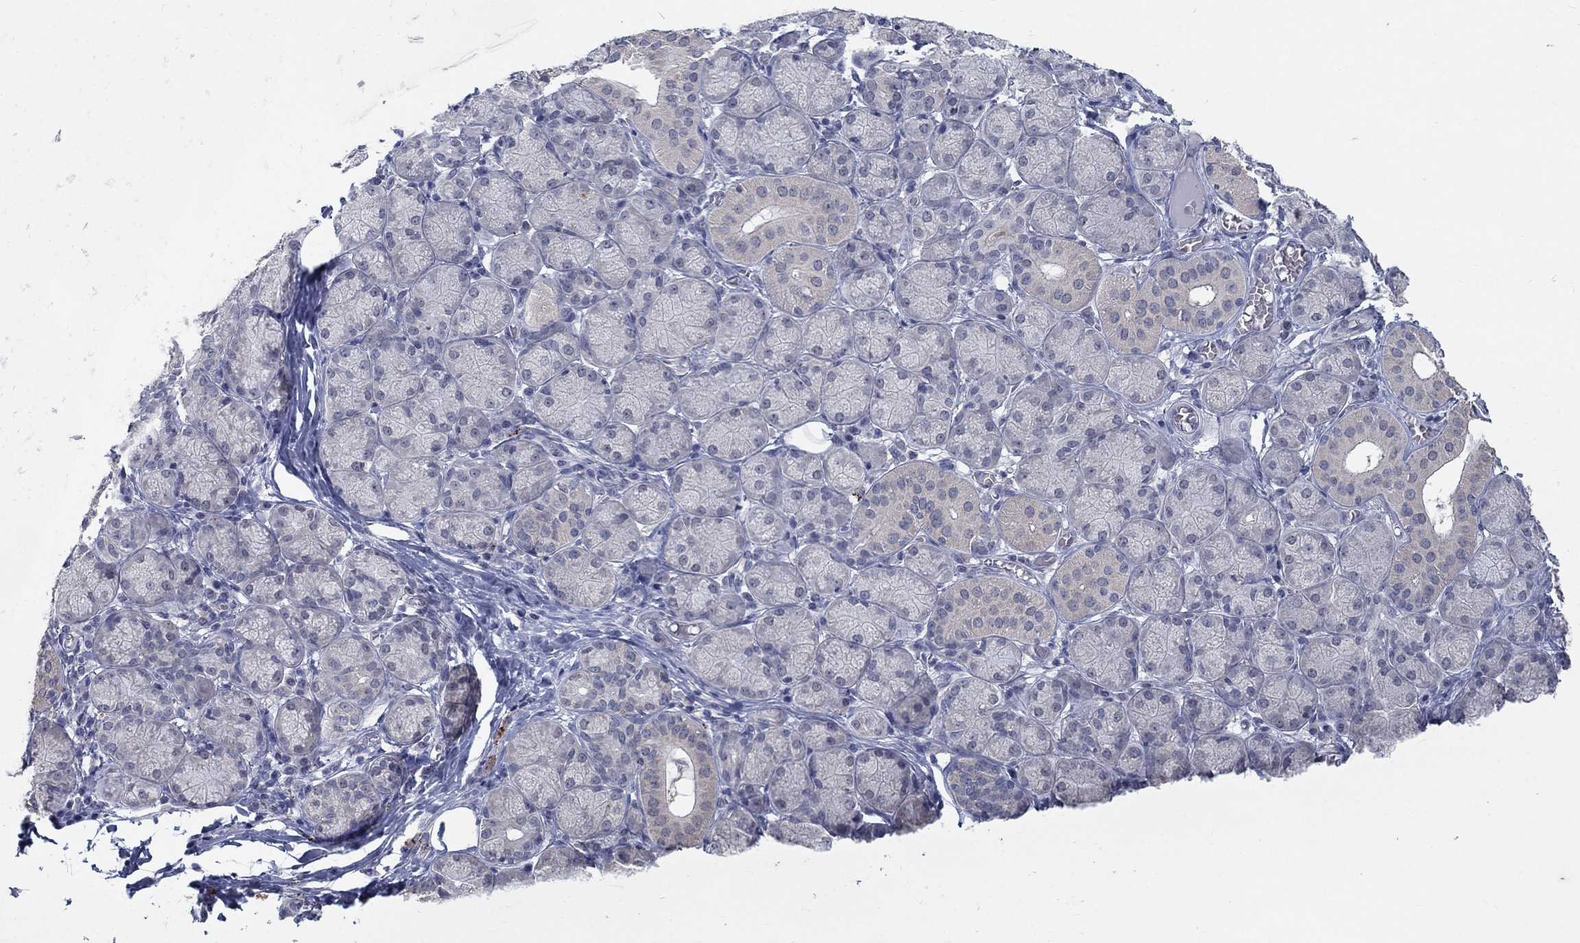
{"staining": {"intensity": "negative", "quantity": "none", "location": "none"}, "tissue": "salivary gland", "cell_type": "Glandular cells", "image_type": "normal", "snomed": [{"axis": "morphology", "description": "Normal tissue, NOS"}, {"axis": "topography", "description": "Salivary gland"}, {"axis": "topography", "description": "Peripheral nerve tissue"}], "caption": "This micrograph is of unremarkable salivary gland stained with IHC to label a protein in brown with the nuclei are counter-stained blue. There is no positivity in glandular cells. (DAB IHC with hematoxylin counter stain).", "gene": "MTSS2", "patient": {"sex": "female", "age": 24}}